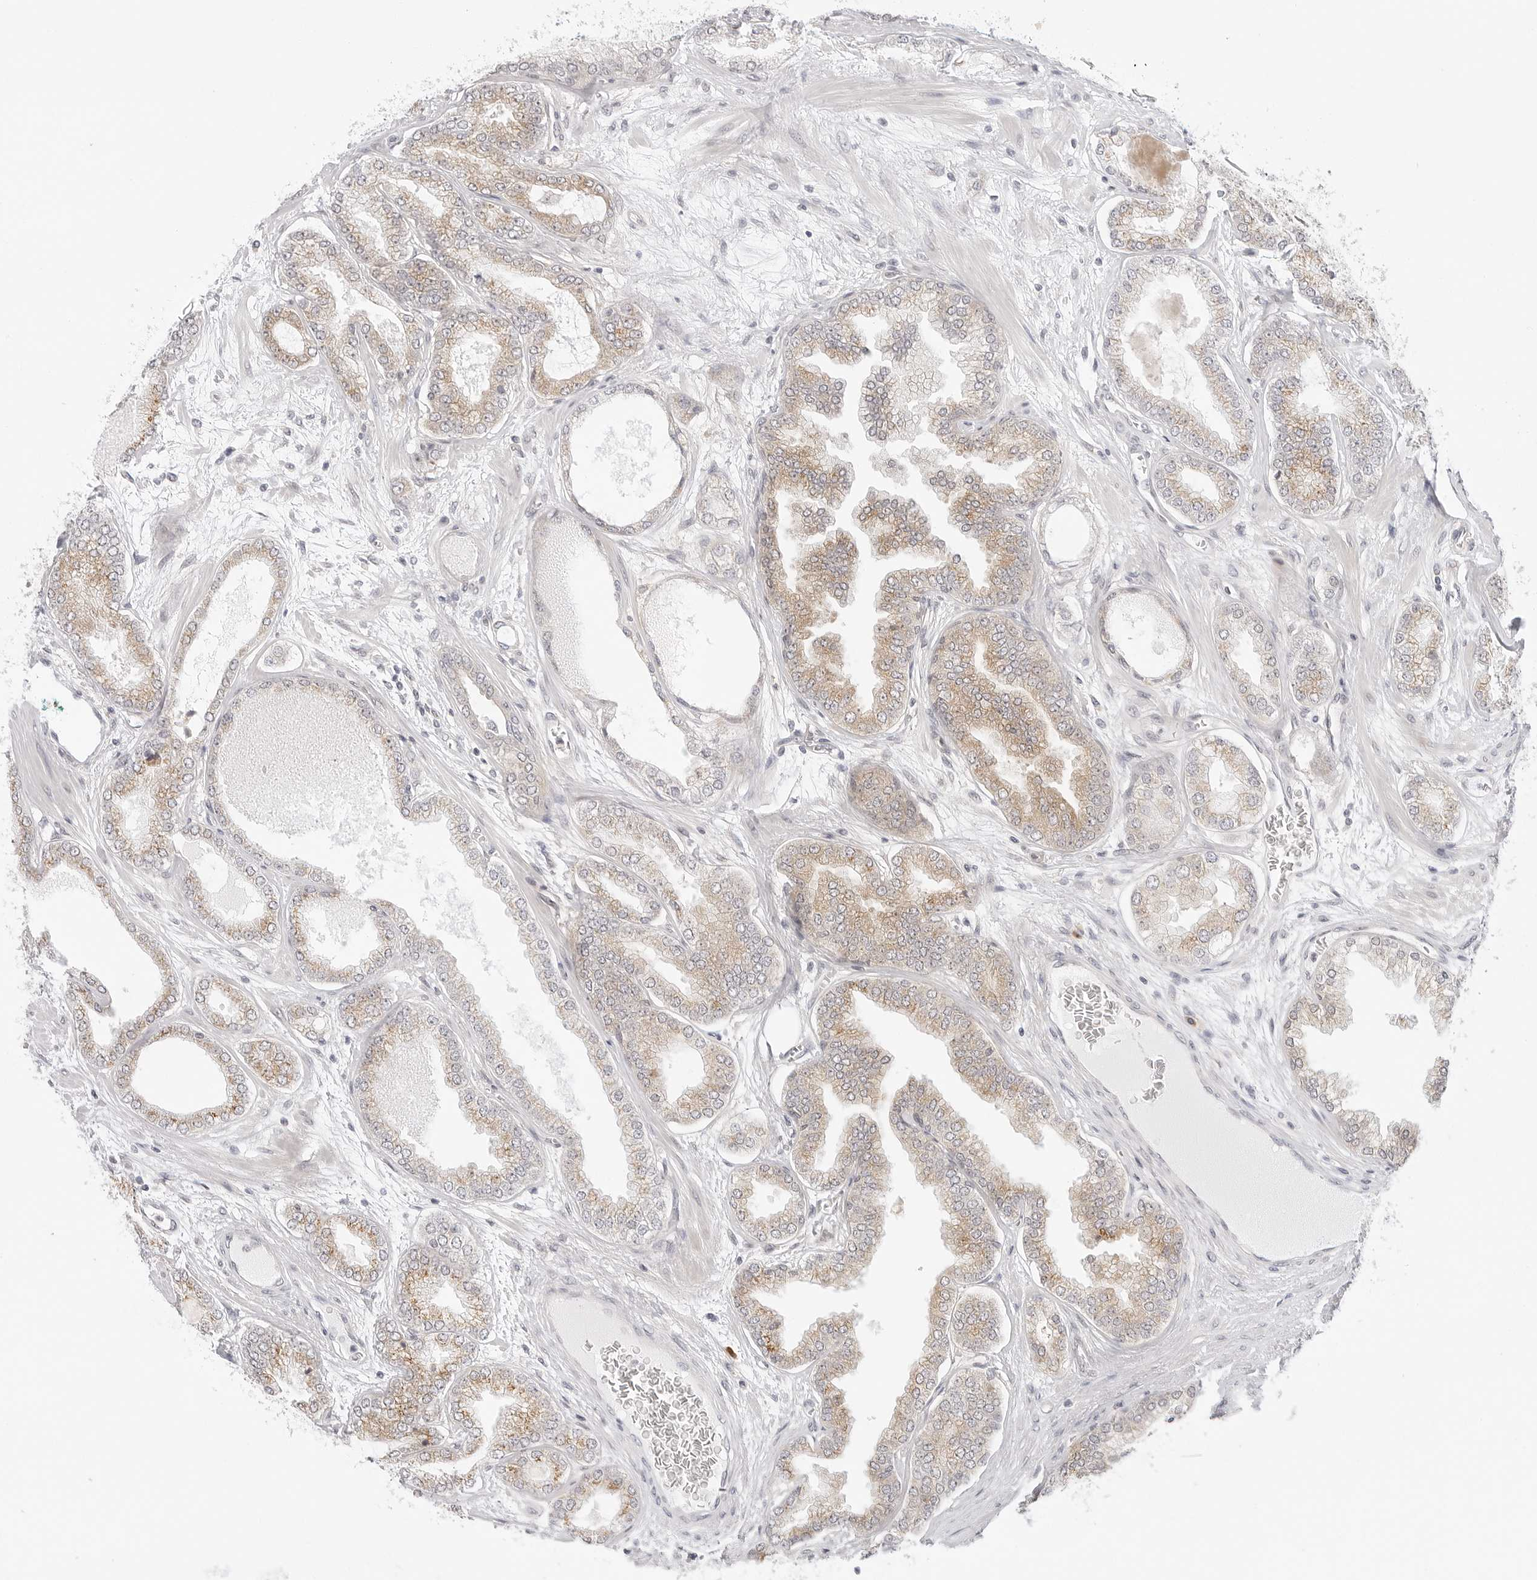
{"staining": {"intensity": "weak", "quantity": ">75%", "location": "cytoplasmic/membranous"}, "tissue": "prostate cancer", "cell_type": "Tumor cells", "image_type": "cancer", "snomed": [{"axis": "morphology", "description": "Adenocarcinoma, High grade"}, {"axis": "topography", "description": "Prostate"}], "caption": "Immunohistochemical staining of prostate cancer (high-grade adenocarcinoma) reveals low levels of weak cytoplasmic/membranous staining in about >75% of tumor cells. (Brightfield microscopy of DAB IHC at high magnification).", "gene": "TCP1", "patient": {"sex": "male", "age": 58}}